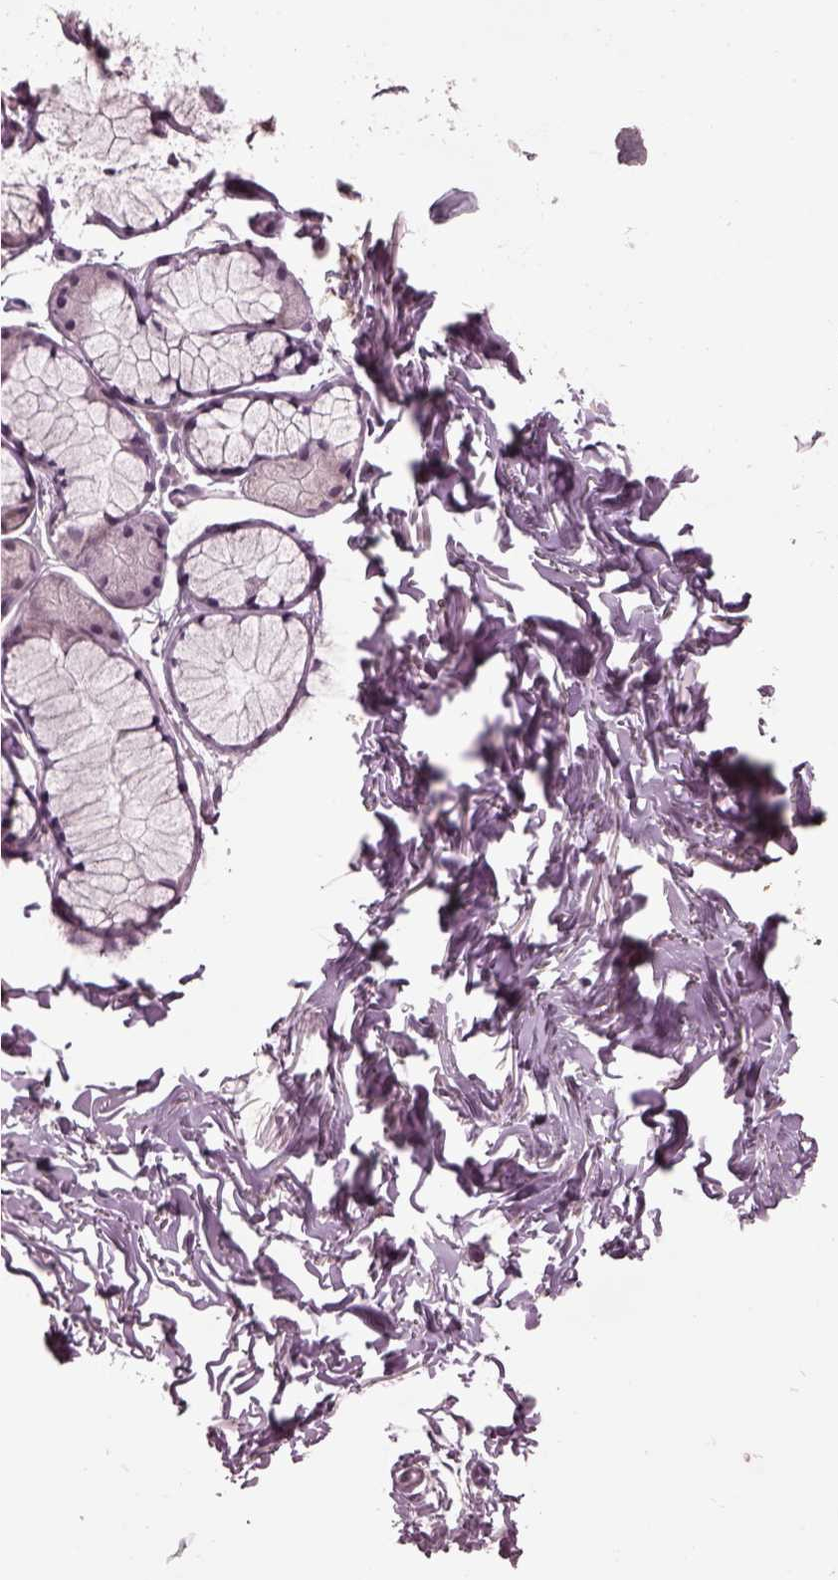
{"staining": {"intensity": "negative", "quantity": "none", "location": "none"}, "tissue": "adipose tissue", "cell_type": "Adipocytes", "image_type": "normal", "snomed": [{"axis": "morphology", "description": "Normal tissue, NOS"}, {"axis": "topography", "description": "Cartilage tissue"}, {"axis": "topography", "description": "Bronchus"}], "caption": "IHC image of normal adipose tissue: adipose tissue stained with DAB exhibits no significant protein staining in adipocytes.", "gene": "CLCN4", "patient": {"sex": "female", "age": 79}}